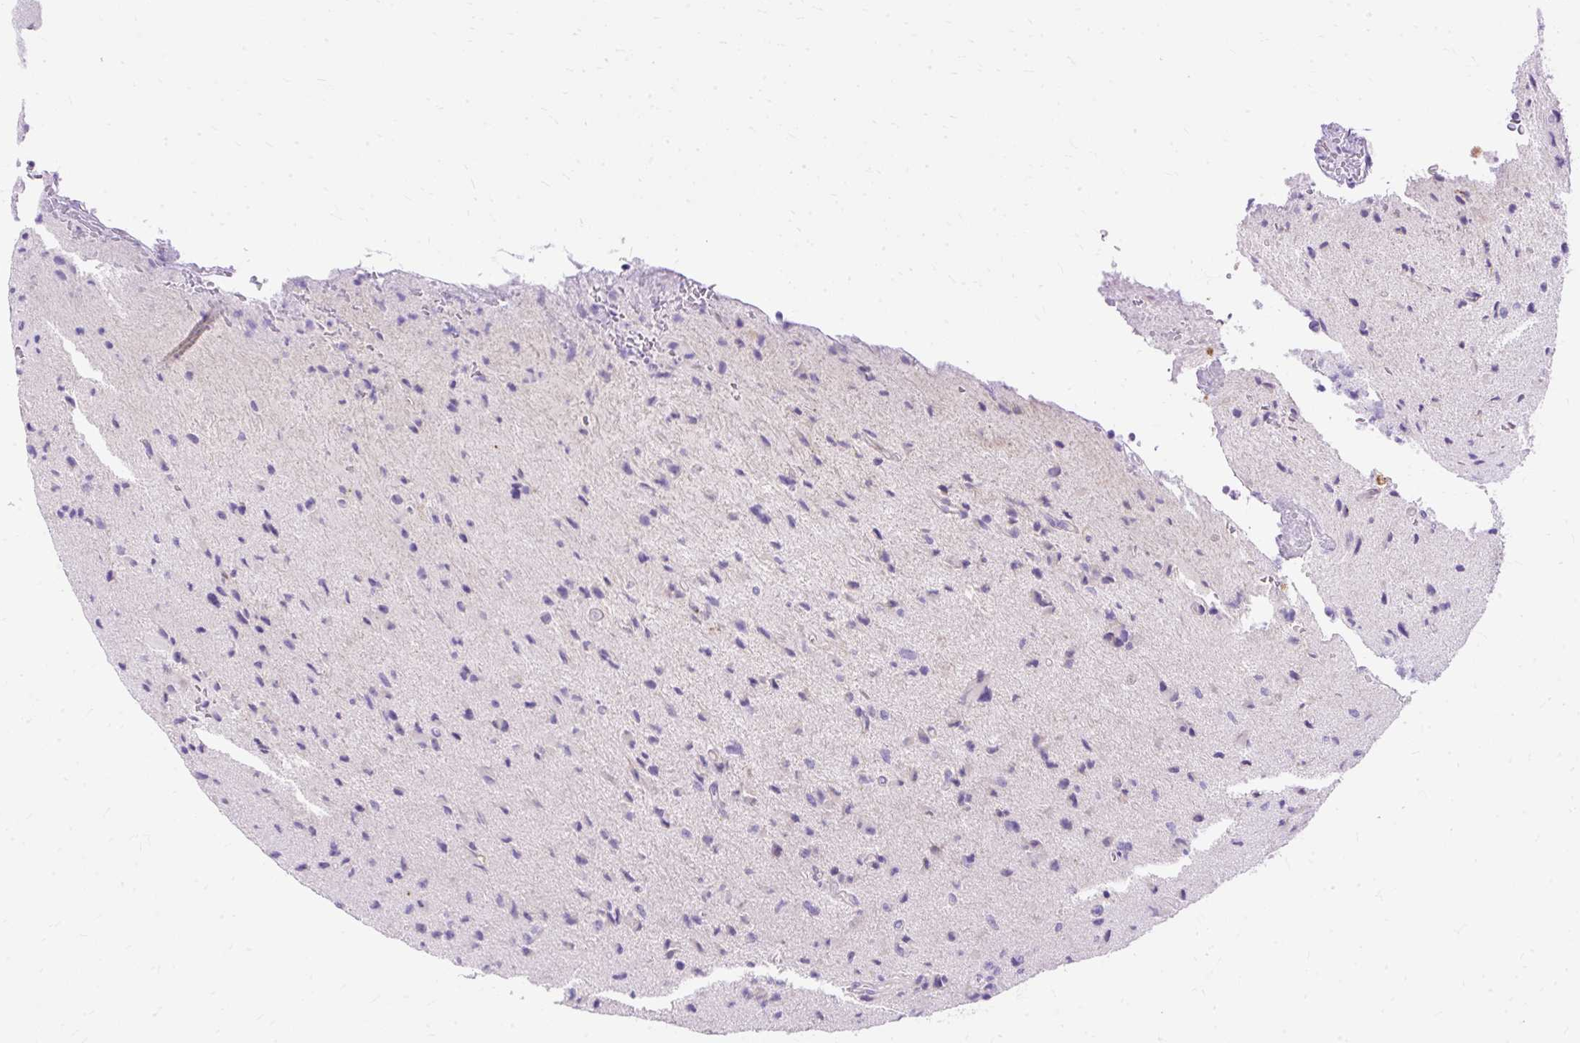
{"staining": {"intensity": "negative", "quantity": "none", "location": "none"}, "tissue": "glioma", "cell_type": "Tumor cells", "image_type": "cancer", "snomed": [{"axis": "morphology", "description": "Glioma, malignant, High grade"}, {"axis": "topography", "description": "Brain"}], "caption": "Tumor cells are negative for protein expression in human glioma. The staining is performed using DAB brown chromogen with nuclei counter-stained in using hematoxylin.", "gene": "MYO6", "patient": {"sex": "male", "age": 36}}